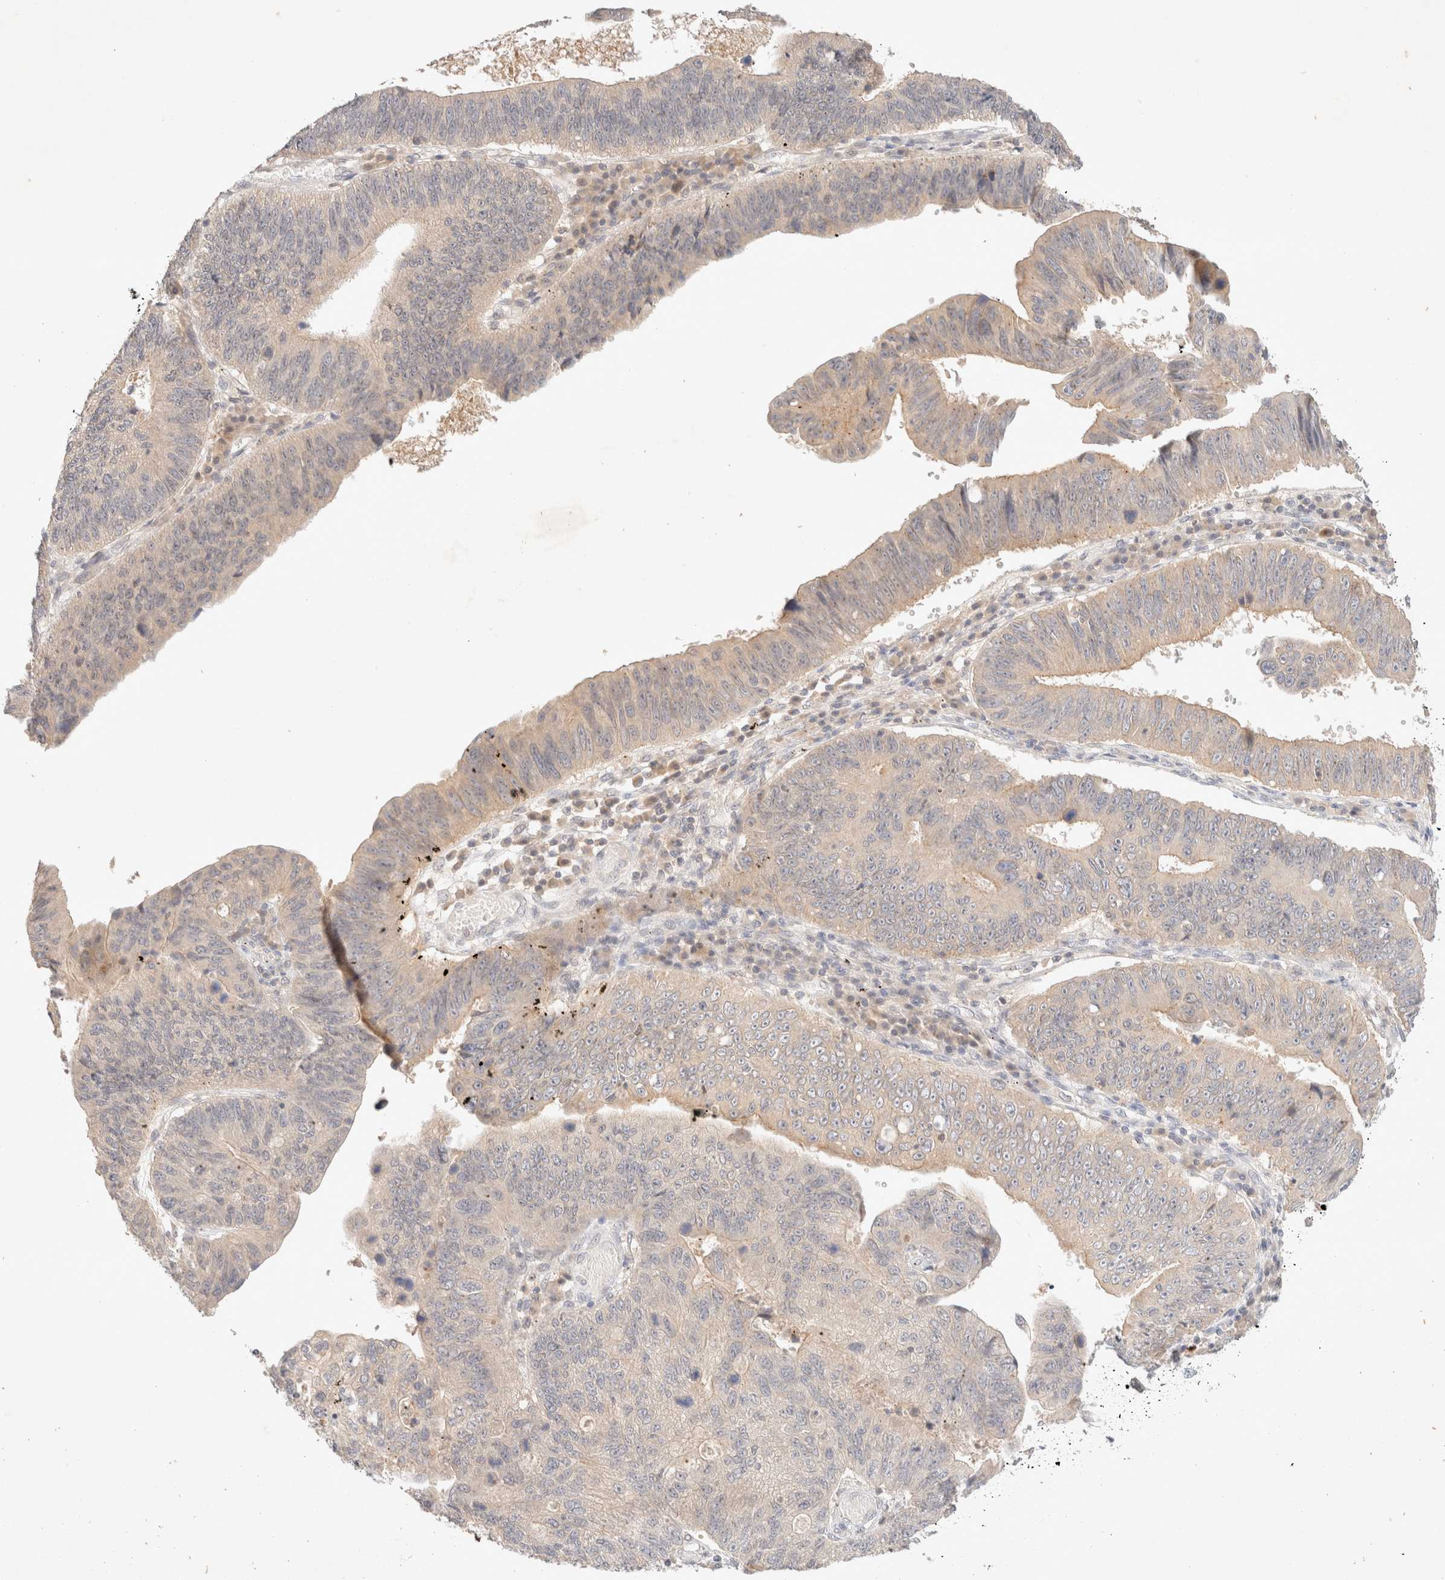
{"staining": {"intensity": "weak", "quantity": "25%-75%", "location": "cytoplasmic/membranous"}, "tissue": "stomach cancer", "cell_type": "Tumor cells", "image_type": "cancer", "snomed": [{"axis": "morphology", "description": "Adenocarcinoma, NOS"}, {"axis": "topography", "description": "Stomach"}], "caption": "Tumor cells reveal low levels of weak cytoplasmic/membranous staining in approximately 25%-75% of cells in stomach adenocarcinoma. (Stains: DAB in brown, nuclei in blue, Microscopy: brightfield microscopy at high magnification).", "gene": "SARM1", "patient": {"sex": "male", "age": 59}}